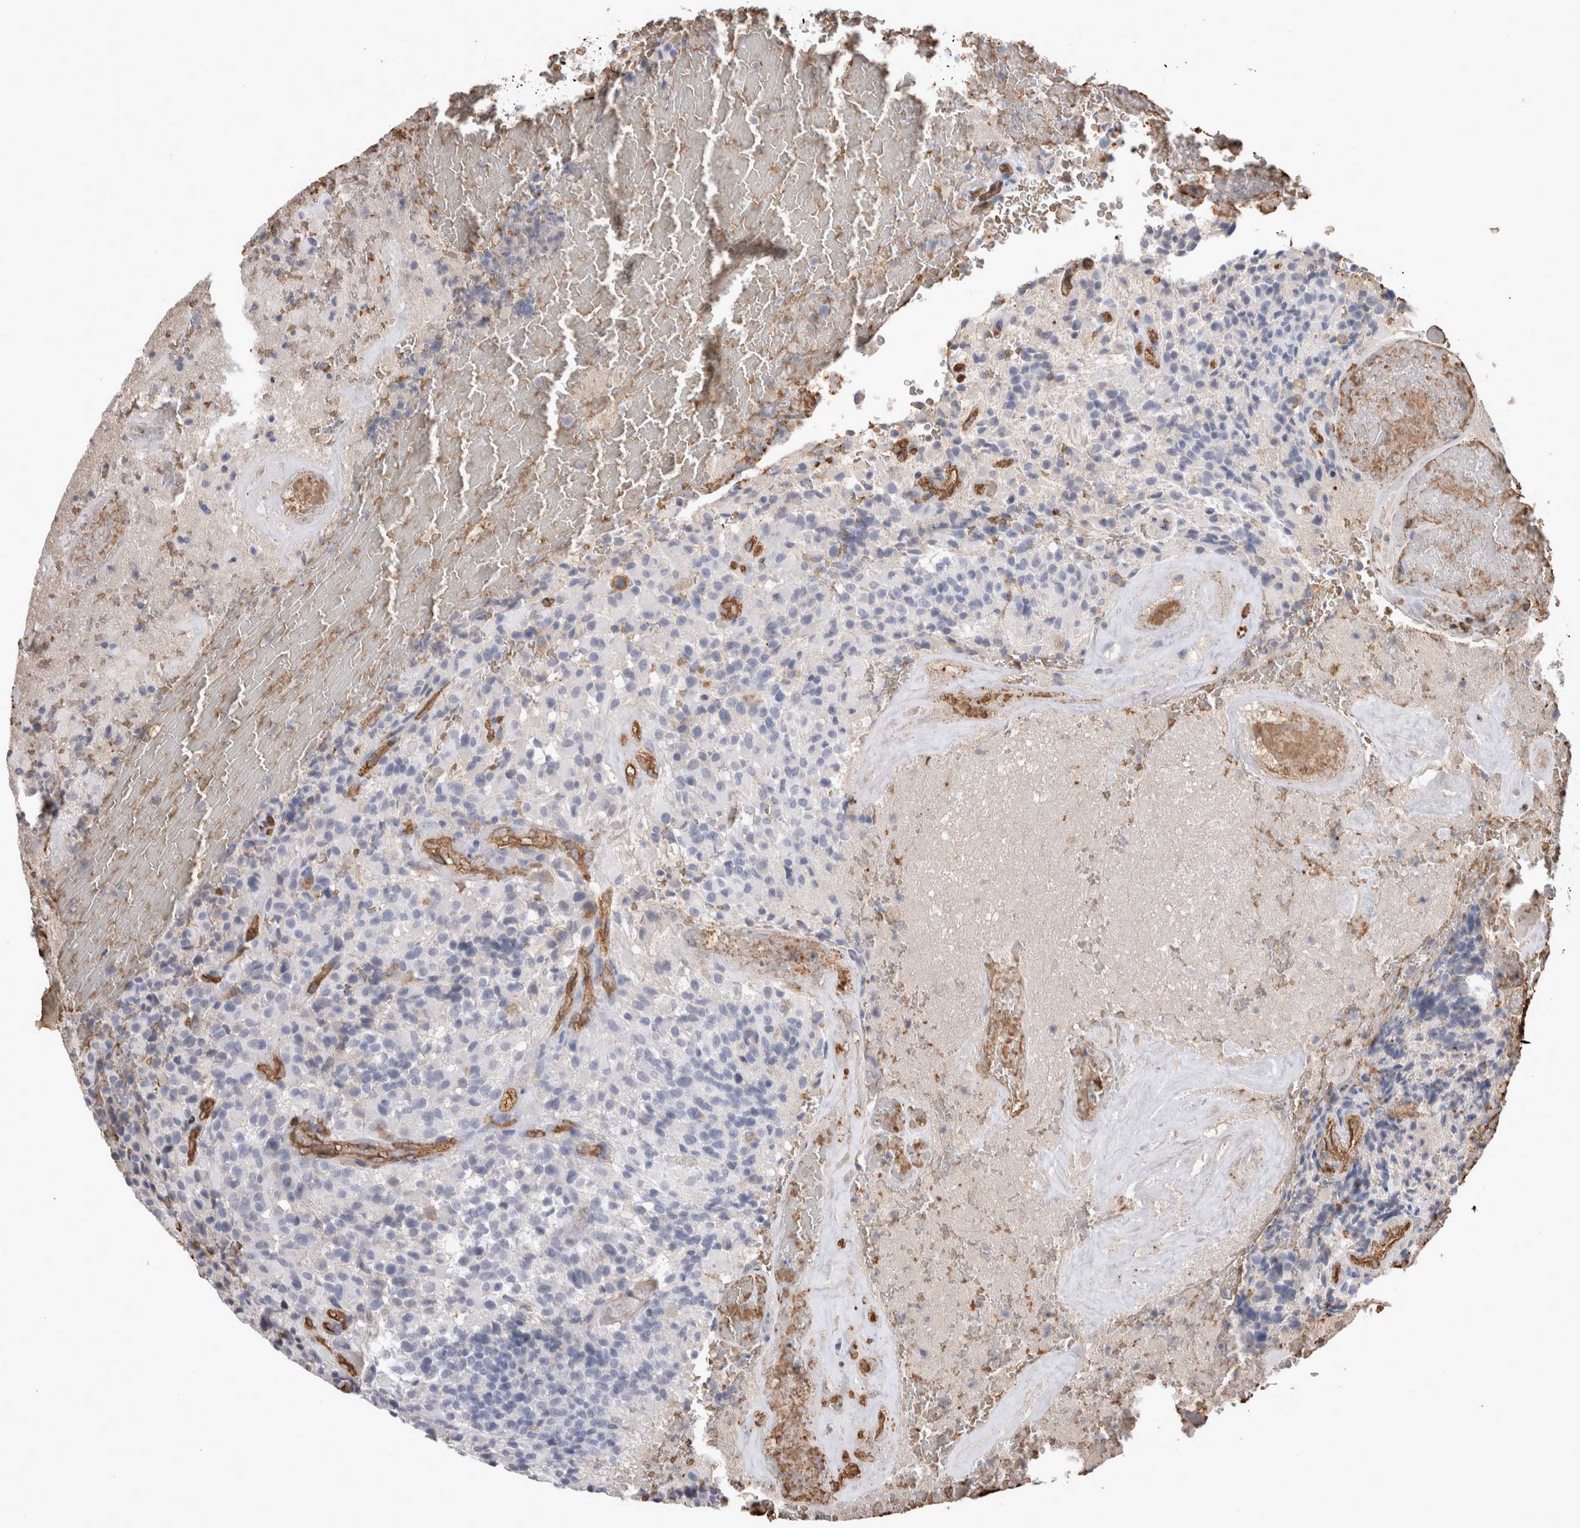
{"staining": {"intensity": "negative", "quantity": "none", "location": "none"}, "tissue": "glioma", "cell_type": "Tumor cells", "image_type": "cancer", "snomed": [{"axis": "morphology", "description": "Glioma, malignant, High grade"}, {"axis": "topography", "description": "Brain"}], "caption": "Immunohistochemistry (IHC) photomicrograph of malignant glioma (high-grade) stained for a protein (brown), which exhibits no positivity in tumor cells.", "gene": "IL17RC", "patient": {"sex": "male", "age": 71}}